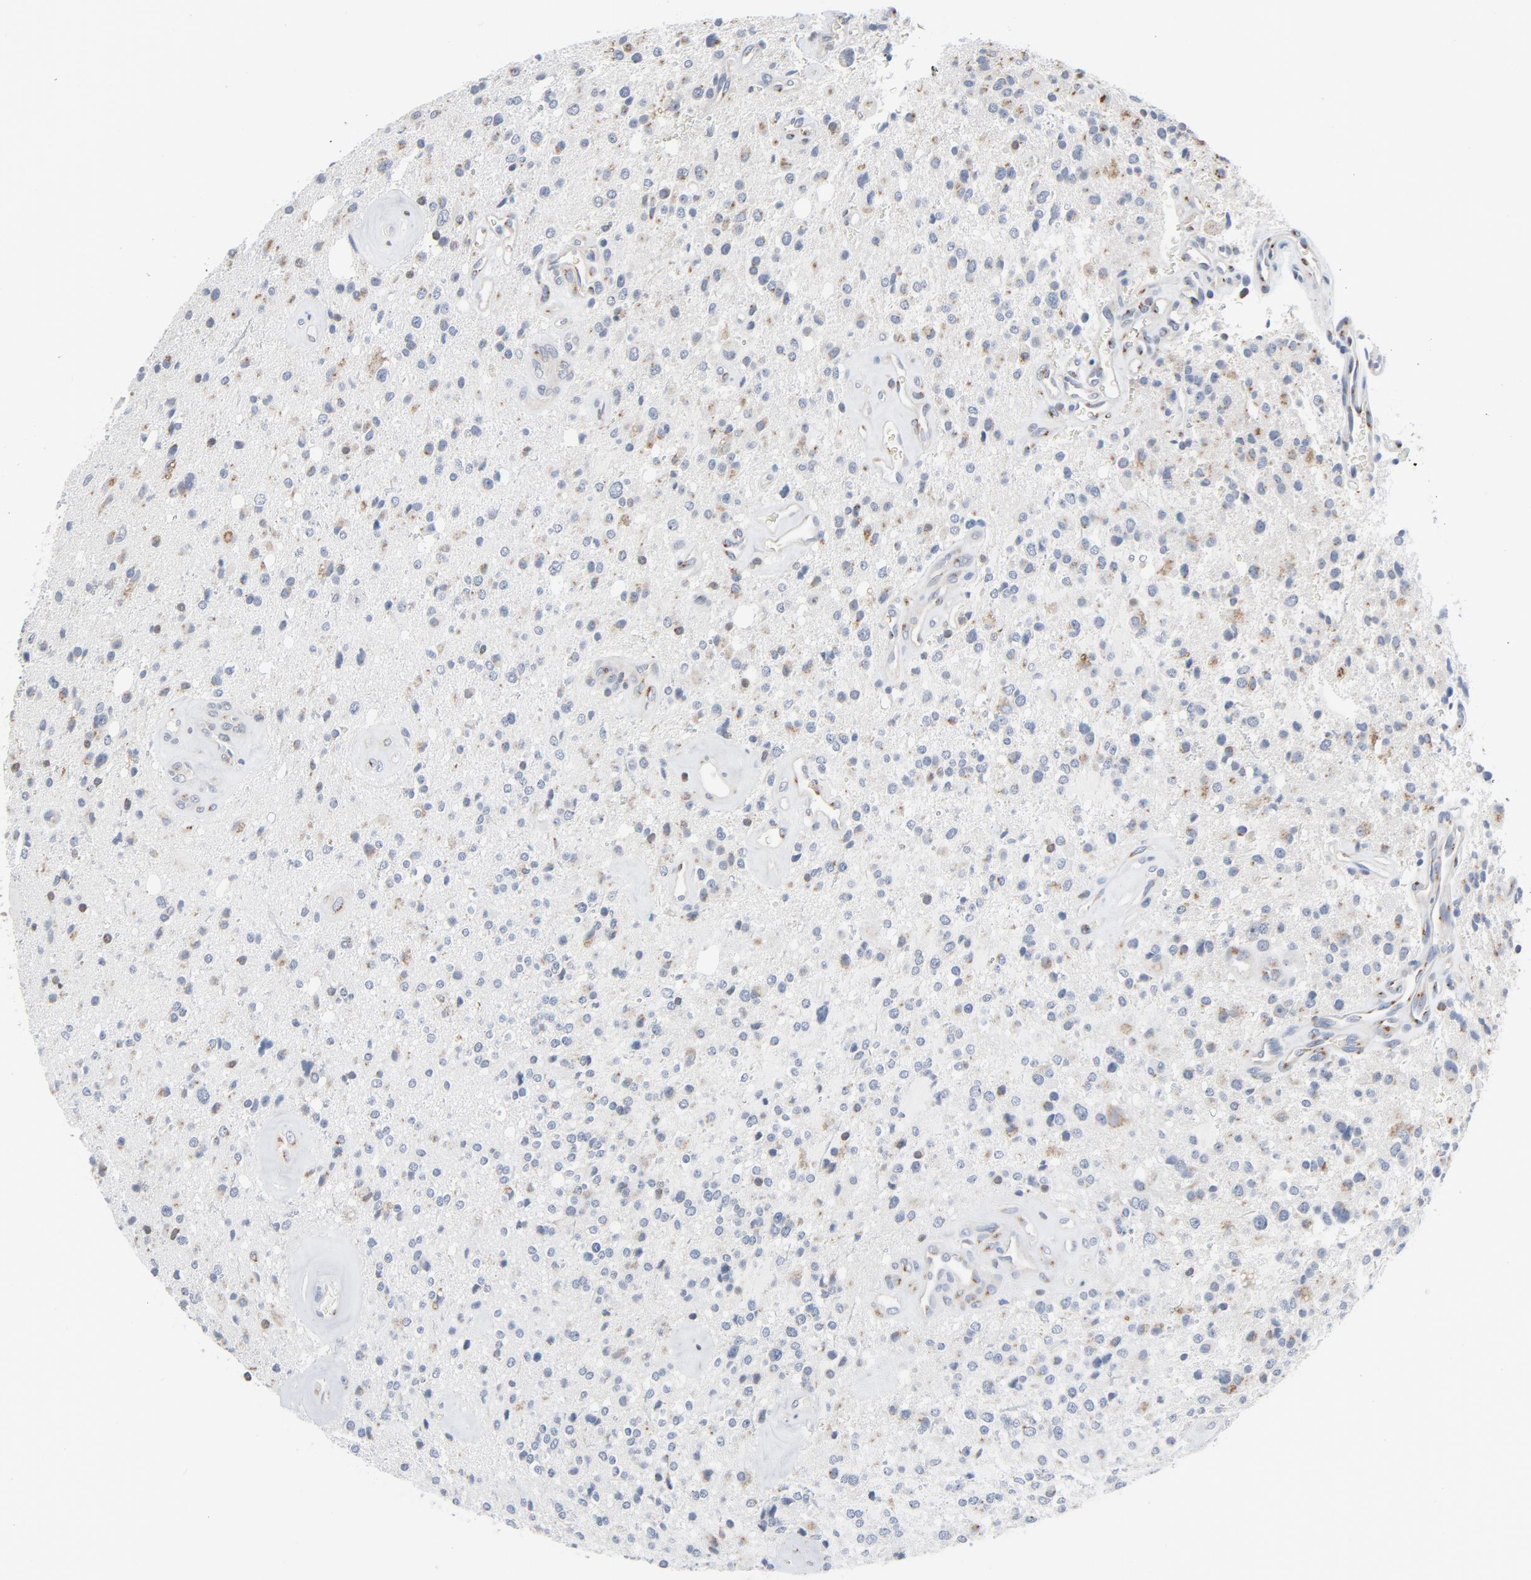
{"staining": {"intensity": "weak", "quantity": "<25%", "location": "cytoplasmic/membranous"}, "tissue": "glioma", "cell_type": "Tumor cells", "image_type": "cancer", "snomed": [{"axis": "morphology", "description": "Glioma, malignant, High grade"}, {"axis": "topography", "description": "Brain"}], "caption": "A high-resolution photomicrograph shows IHC staining of glioma, which shows no significant staining in tumor cells.", "gene": "YIPF6", "patient": {"sex": "male", "age": 47}}